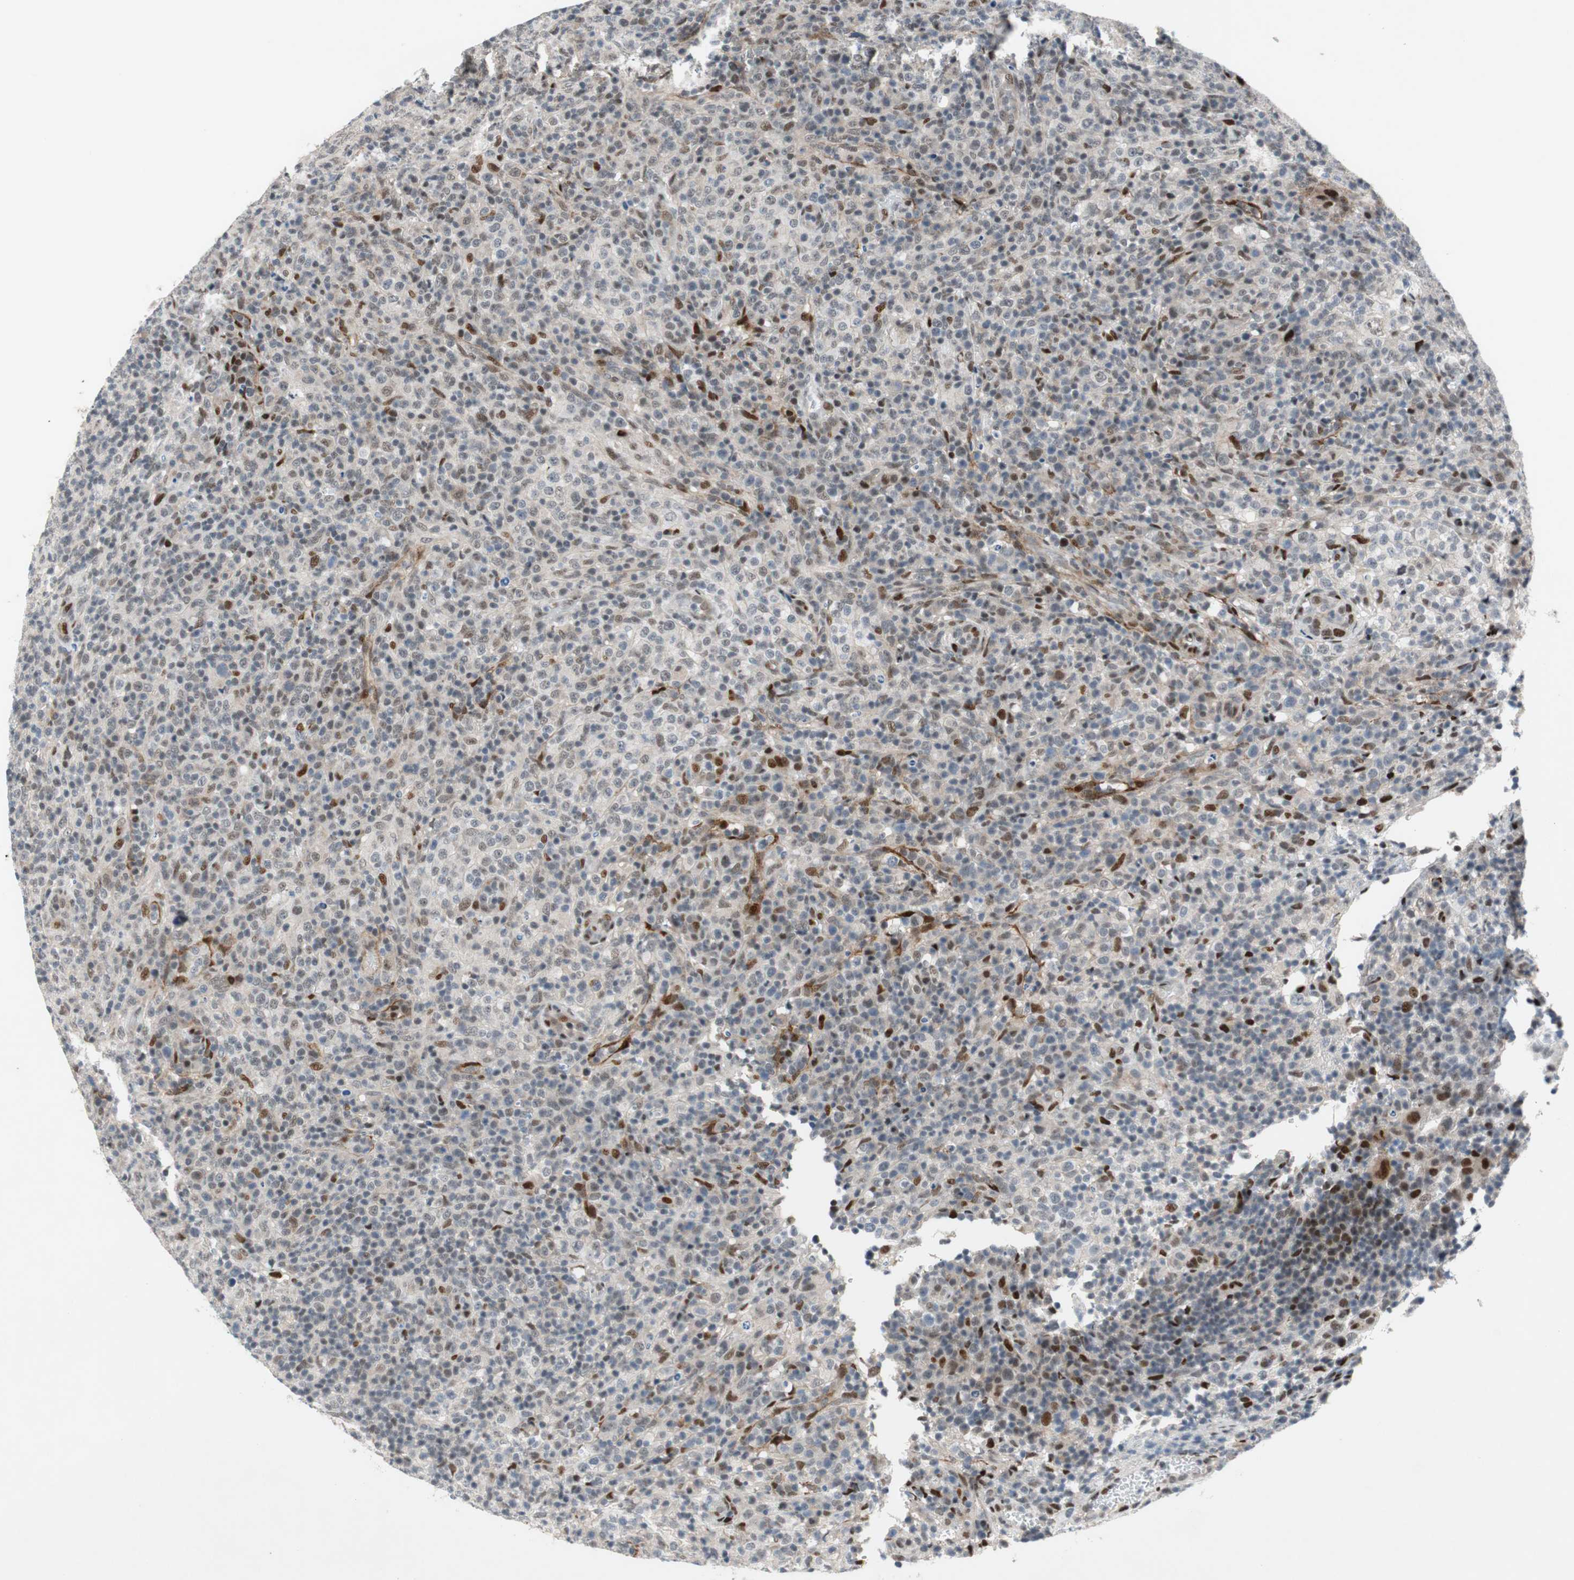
{"staining": {"intensity": "moderate", "quantity": "<25%", "location": "nuclear"}, "tissue": "lymphoma", "cell_type": "Tumor cells", "image_type": "cancer", "snomed": [{"axis": "morphology", "description": "Malignant lymphoma, non-Hodgkin's type, High grade"}, {"axis": "topography", "description": "Lymph node"}], "caption": "Approximately <25% of tumor cells in human lymphoma display moderate nuclear protein staining as visualized by brown immunohistochemical staining.", "gene": "FBXO44", "patient": {"sex": "female", "age": 76}}